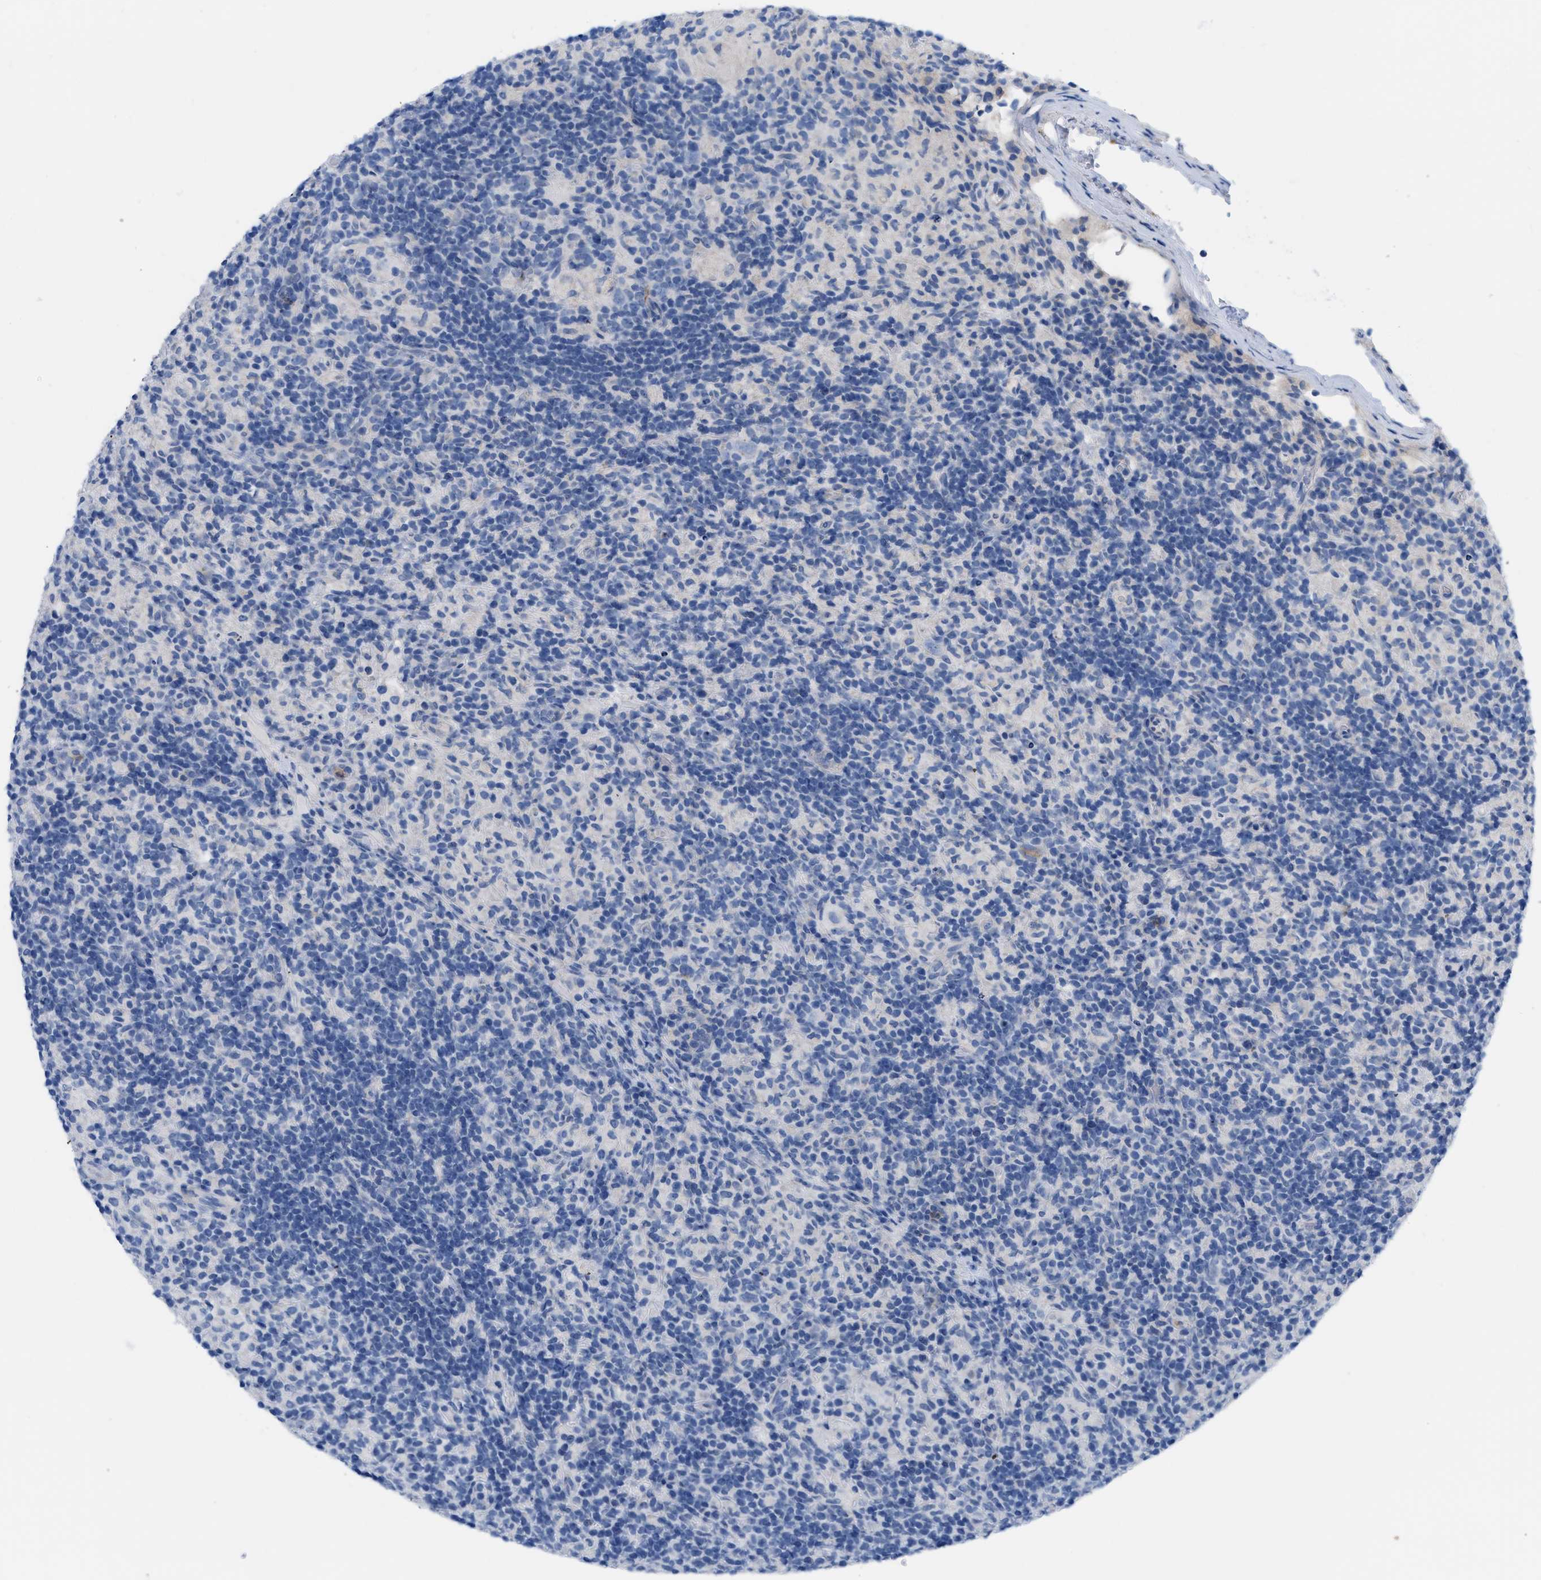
{"staining": {"intensity": "negative", "quantity": "none", "location": "none"}, "tissue": "lymphoma", "cell_type": "Tumor cells", "image_type": "cancer", "snomed": [{"axis": "morphology", "description": "Hodgkin's disease, NOS"}, {"axis": "topography", "description": "Lymph node"}], "caption": "An image of lymphoma stained for a protein displays no brown staining in tumor cells.", "gene": "PLPPR5", "patient": {"sex": "male", "age": 70}}